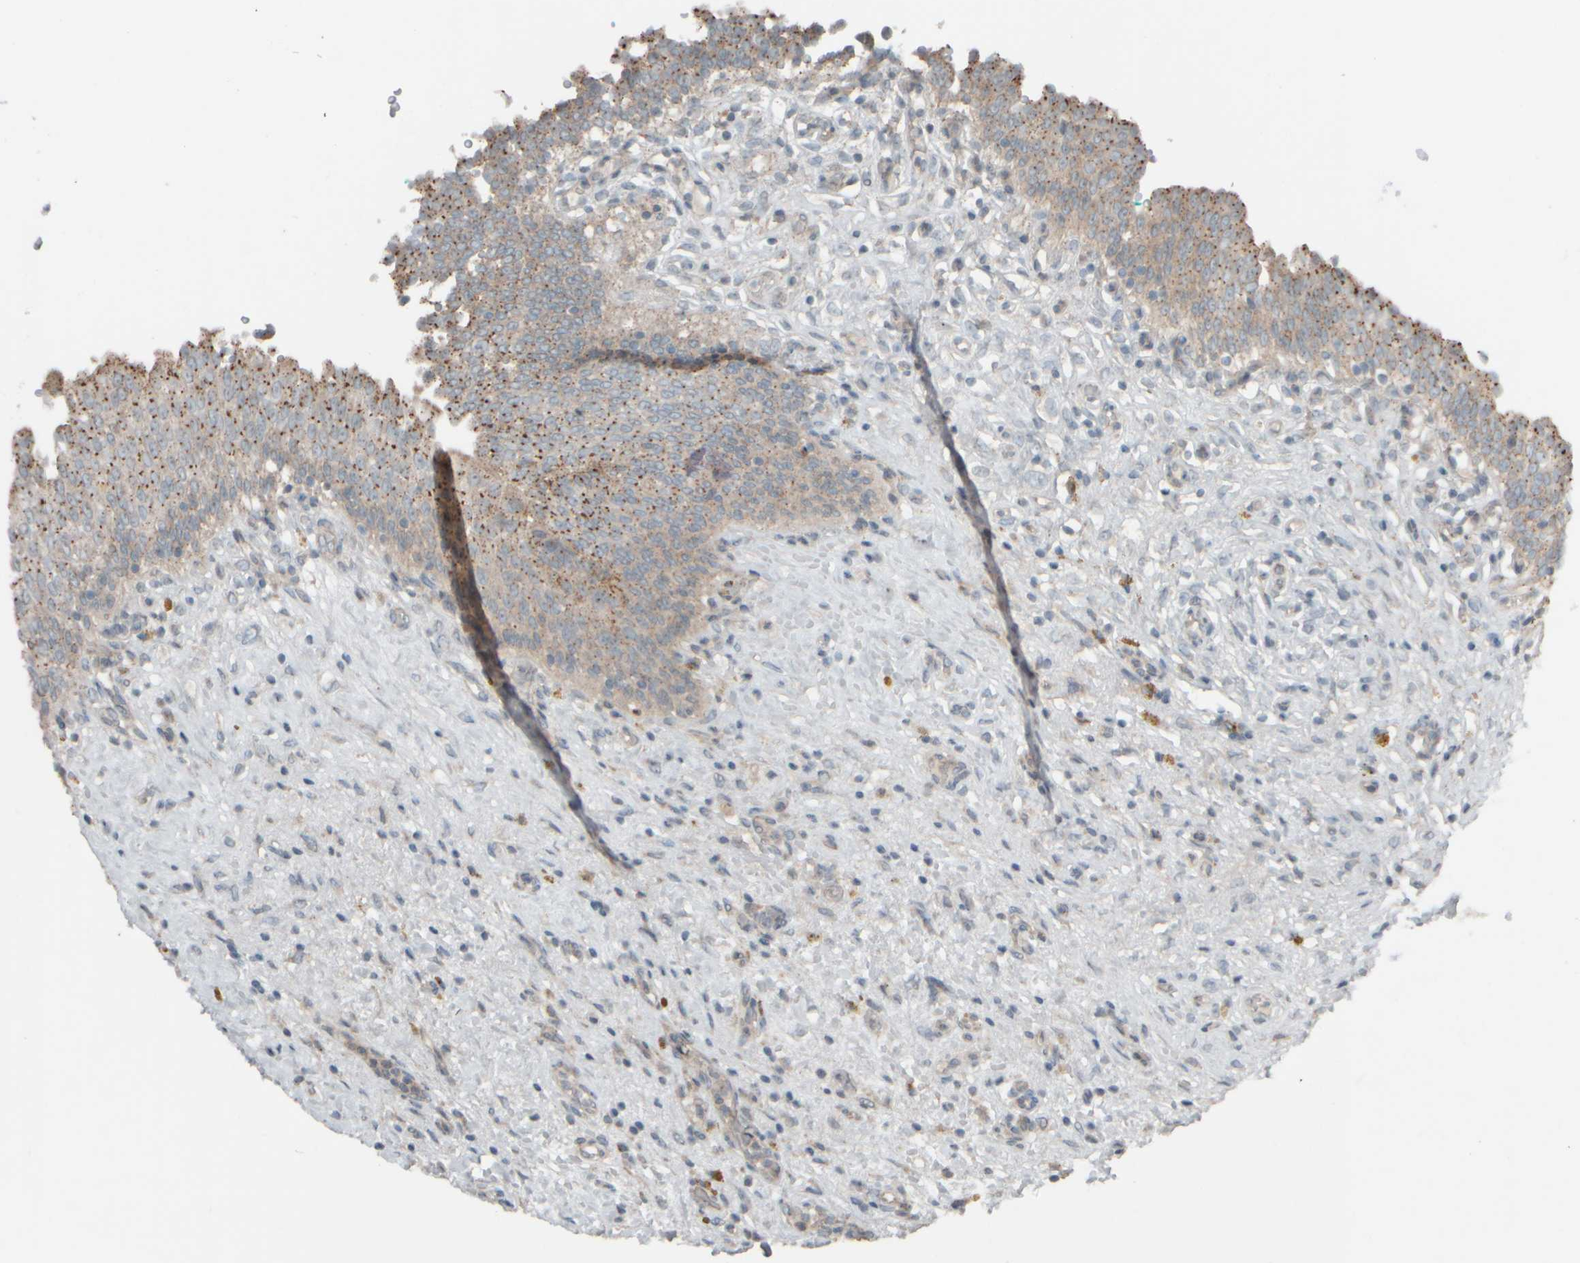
{"staining": {"intensity": "weak", "quantity": ">75%", "location": "cytoplasmic/membranous"}, "tissue": "urinary bladder", "cell_type": "Urothelial cells", "image_type": "normal", "snomed": [{"axis": "morphology", "description": "Urothelial carcinoma, High grade"}, {"axis": "topography", "description": "Urinary bladder"}], "caption": "Urinary bladder stained with DAB immunohistochemistry (IHC) displays low levels of weak cytoplasmic/membranous staining in approximately >75% of urothelial cells.", "gene": "HGS", "patient": {"sex": "male", "age": 46}}